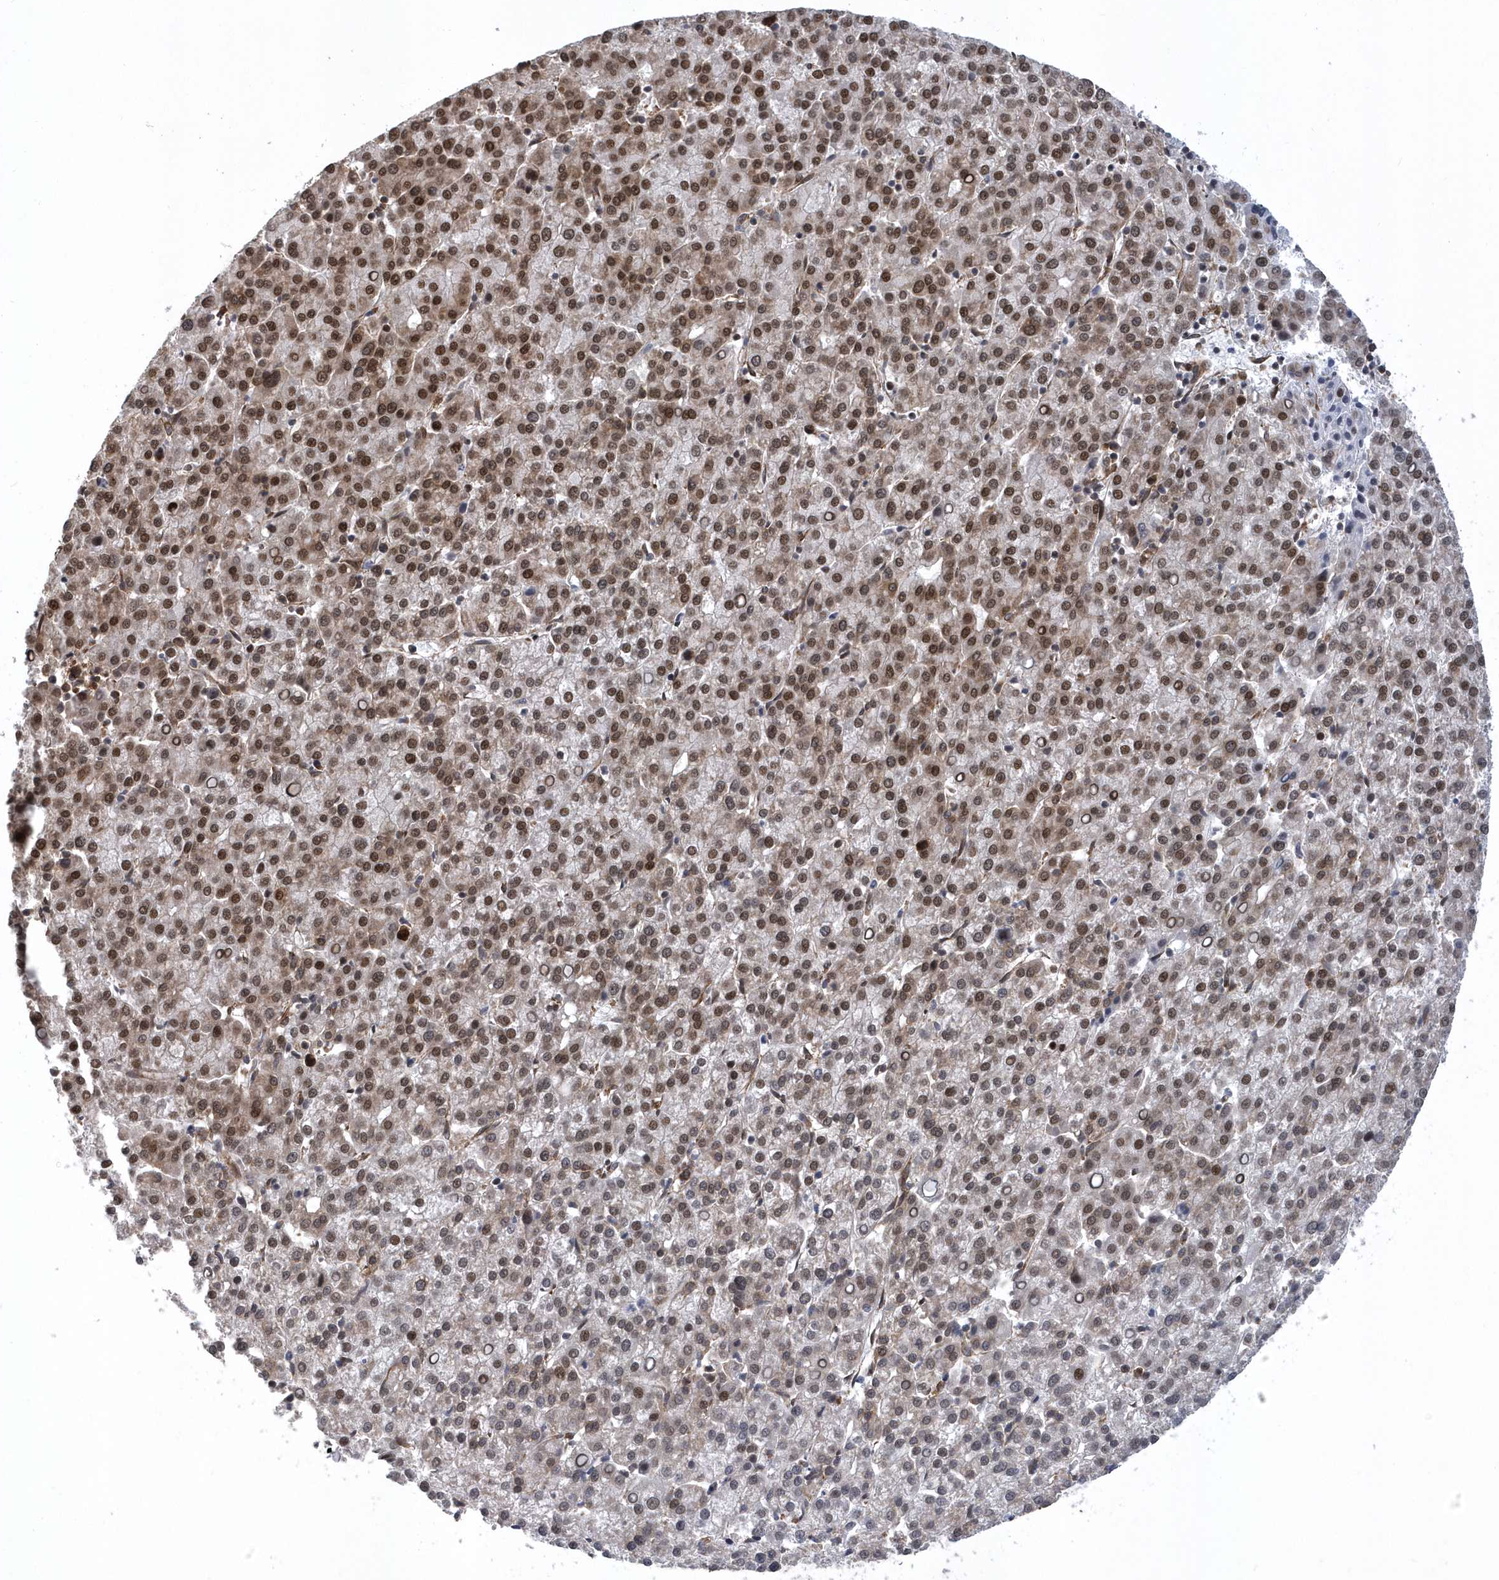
{"staining": {"intensity": "moderate", "quantity": ">75%", "location": "cytoplasmic/membranous,nuclear"}, "tissue": "liver cancer", "cell_type": "Tumor cells", "image_type": "cancer", "snomed": [{"axis": "morphology", "description": "Carcinoma, Hepatocellular, NOS"}, {"axis": "topography", "description": "Liver"}], "caption": "High-magnification brightfield microscopy of liver cancer (hepatocellular carcinoma) stained with DAB (brown) and counterstained with hematoxylin (blue). tumor cells exhibit moderate cytoplasmic/membranous and nuclear expression is identified in about>75% of cells. The protein is stained brown, and the nuclei are stained in blue (DAB IHC with brightfield microscopy, high magnification).", "gene": "PHF1", "patient": {"sex": "female", "age": 58}}